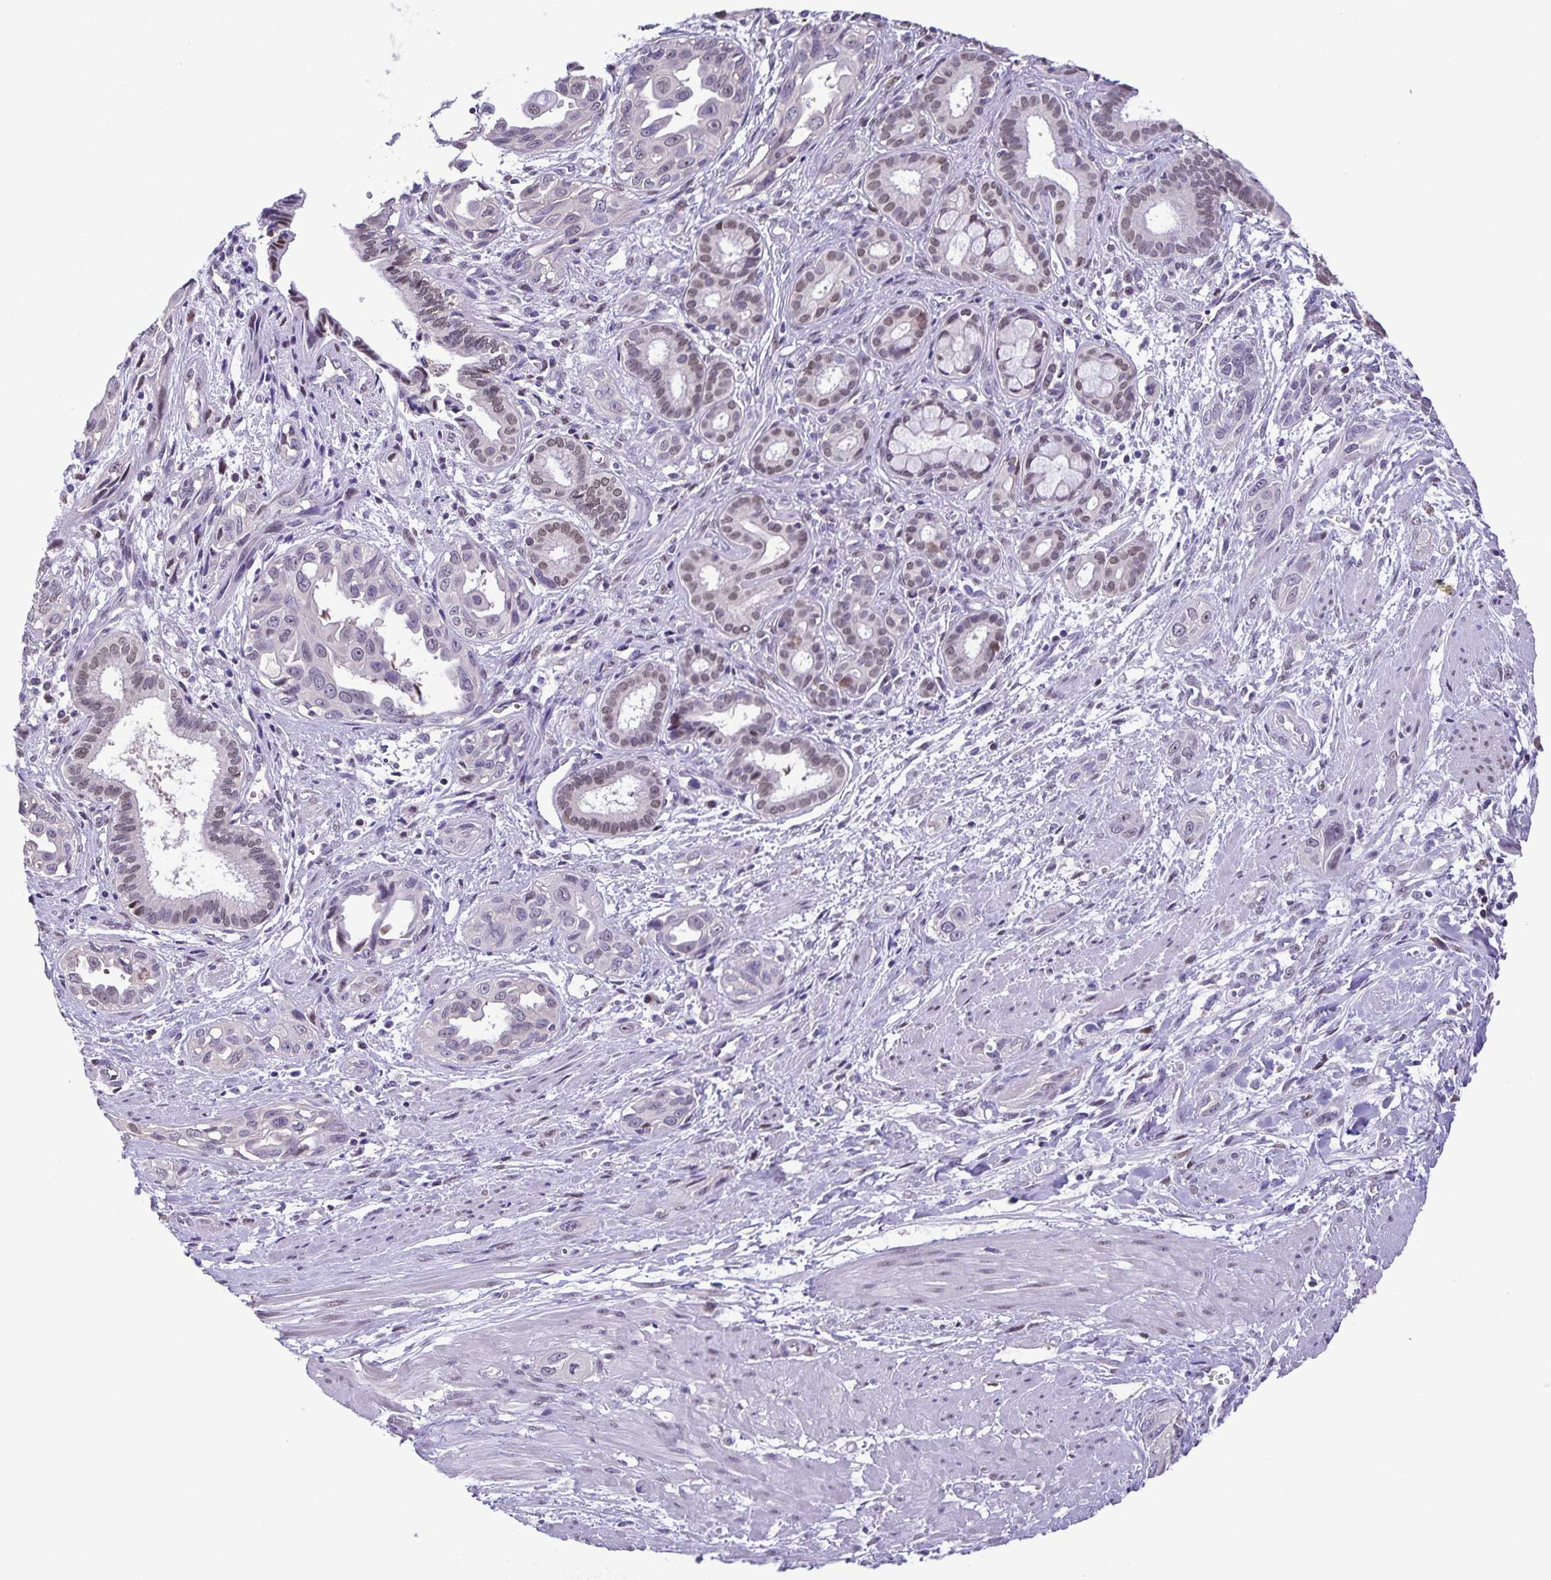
{"staining": {"intensity": "negative", "quantity": "none", "location": "none"}, "tissue": "pancreatic cancer", "cell_type": "Tumor cells", "image_type": "cancer", "snomed": [{"axis": "morphology", "description": "Adenocarcinoma, NOS"}, {"axis": "topography", "description": "Pancreas"}], "caption": "IHC photomicrograph of neoplastic tissue: pancreatic cancer (adenocarcinoma) stained with DAB demonstrates no significant protein positivity in tumor cells. (DAB (3,3'-diaminobenzidine) IHC with hematoxylin counter stain).", "gene": "ONECUT2", "patient": {"sex": "female", "age": 55}}